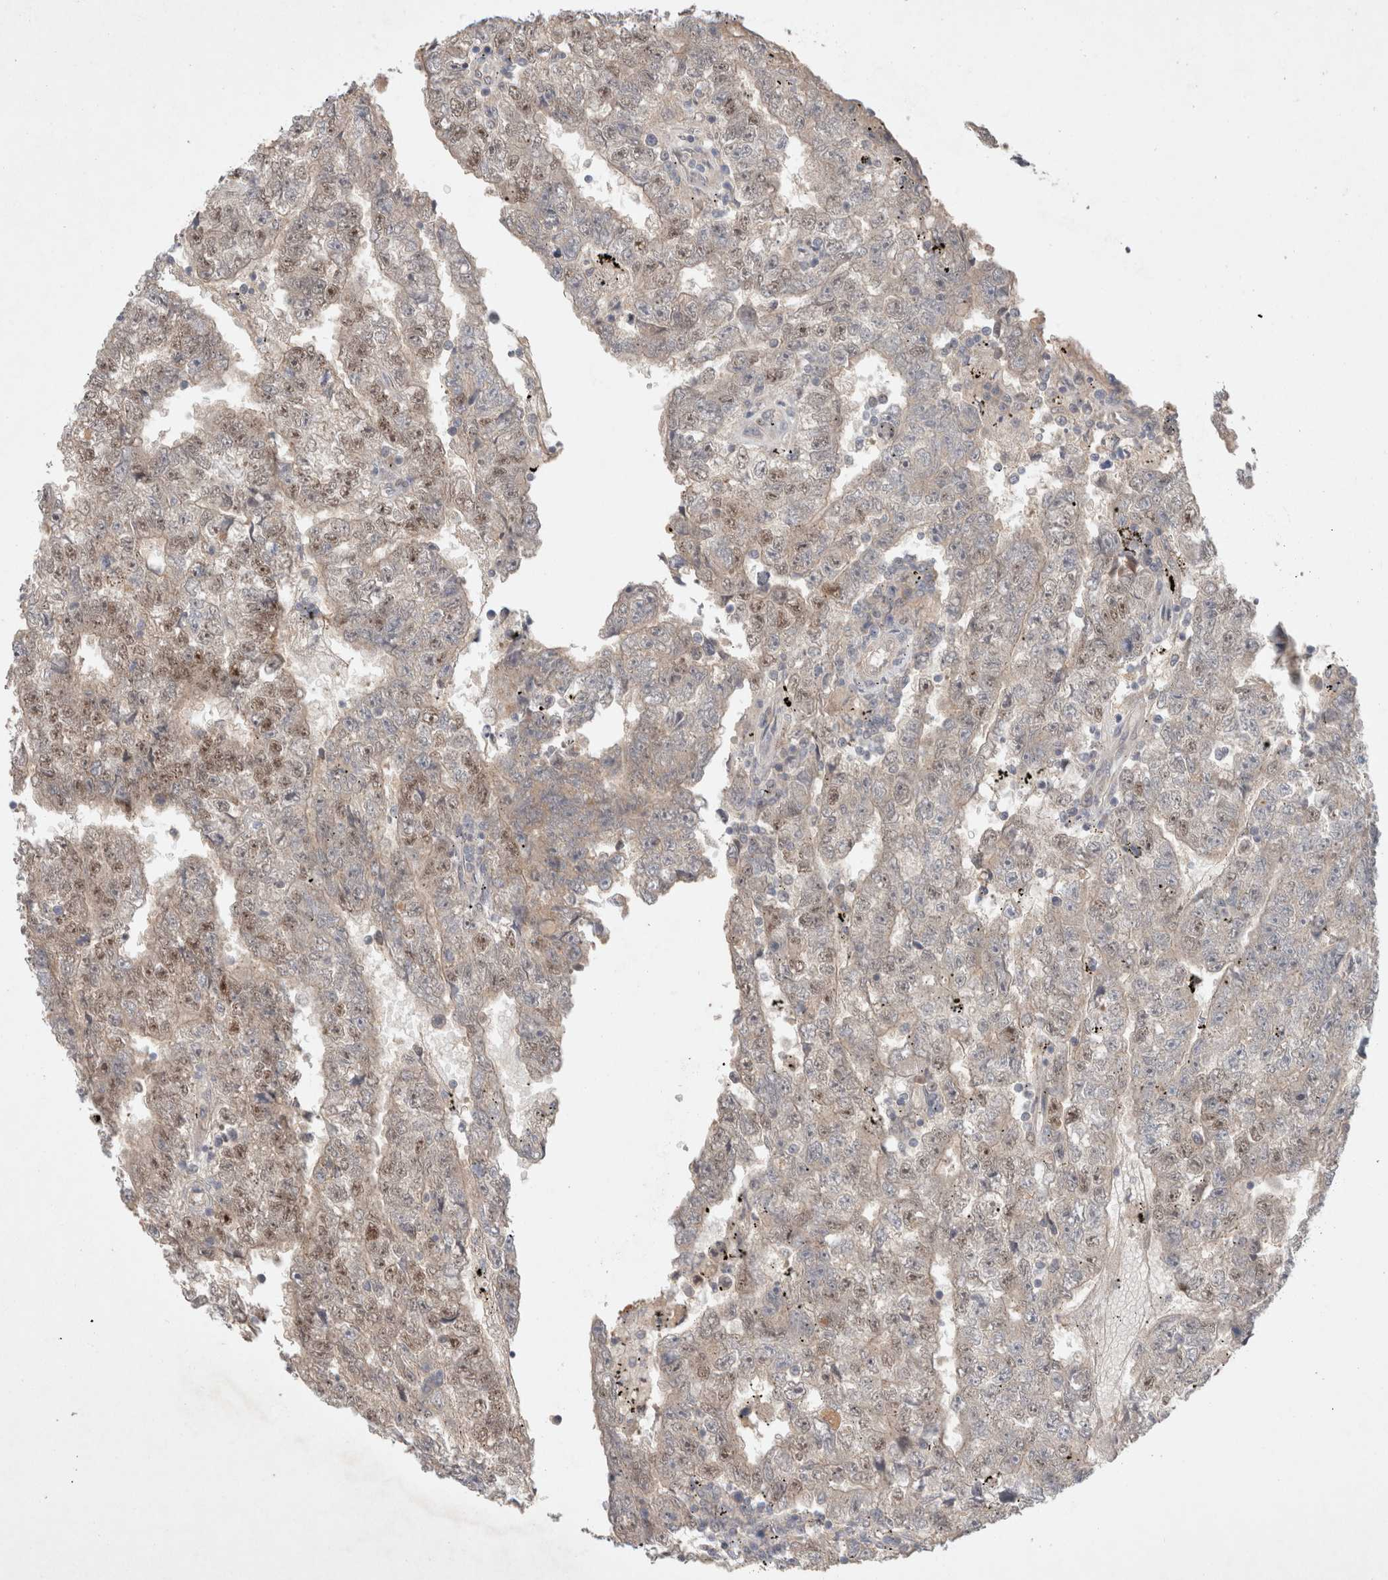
{"staining": {"intensity": "weak", "quantity": "<25%", "location": "nuclear"}, "tissue": "testis cancer", "cell_type": "Tumor cells", "image_type": "cancer", "snomed": [{"axis": "morphology", "description": "Carcinoma, Embryonal, NOS"}, {"axis": "topography", "description": "Testis"}], "caption": "Immunohistochemistry (IHC) image of neoplastic tissue: human testis cancer (embryonal carcinoma) stained with DAB shows no significant protein positivity in tumor cells.", "gene": "RASAL2", "patient": {"sex": "male", "age": 25}}